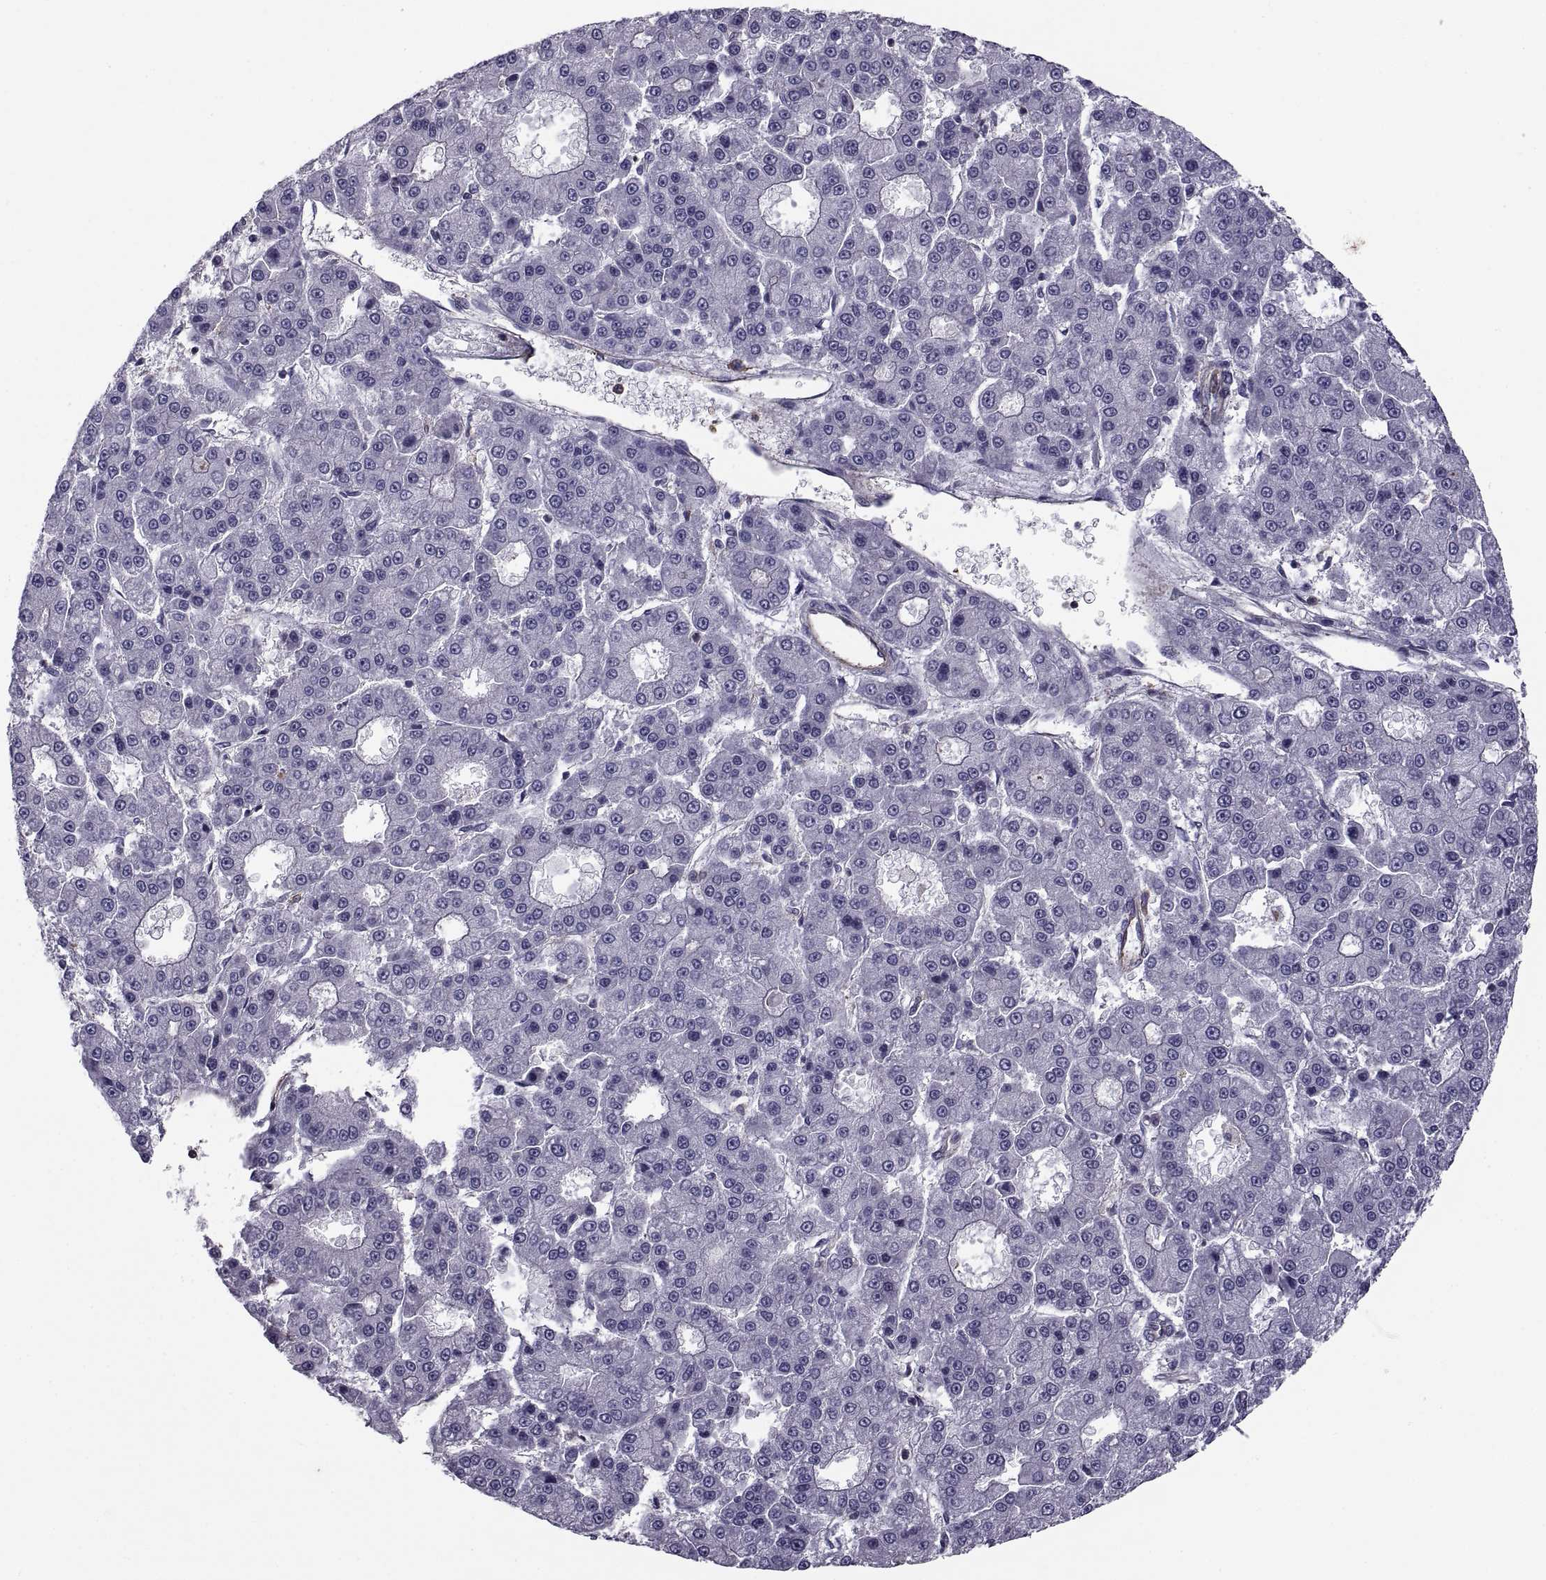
{"staining": {"intensity": "negative", "quantity": "none", "location": "none"}, "tissue": "liver cancer", "cell_type": "Tumor cells", "image_type": "cancer", "snomed": [{"axis": "morphology", "description": "Carcinoma, Hepatocellular, NOS"}, {"axis": "topography", "description": "Liver"}], "caption": "An image of liver cancer (hepatocellular carcinoma) stained for a protein exhibits no brown staining in tumor cells.", "gene": "MYH9", "patient": {"sex": "male", "age": 70}}